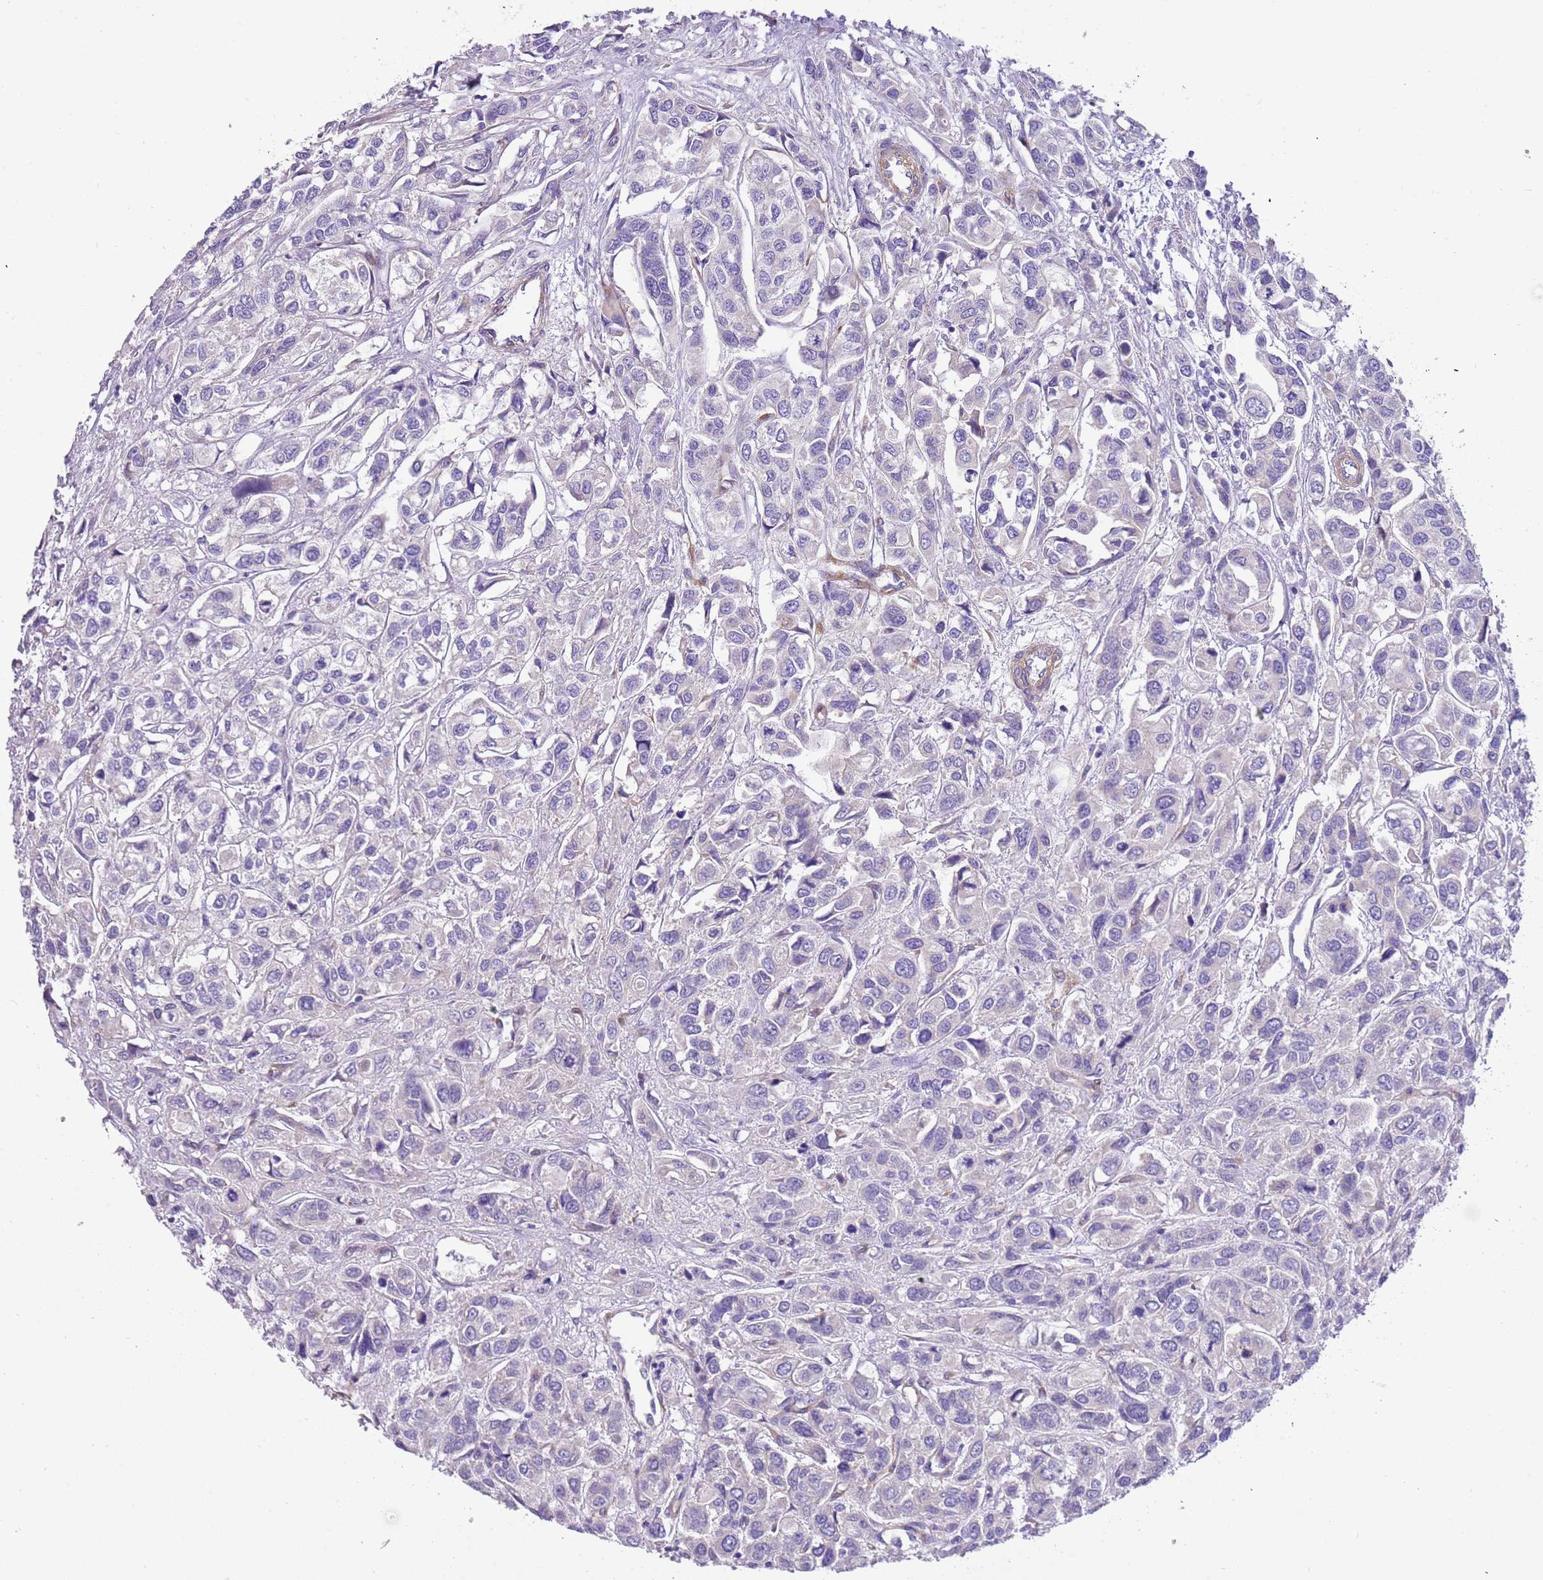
{"staining": {"intensity": "negative", "quantity": "none", "location": "none"}, "tissue": "urothelial cancer", "cell_type": "Tumor cells", "image_type": "cancer", "snomed": [{"axis": "morphology", "description": "Urothelial carcinoma, High grade"}, {"axis": "topography", "description": "Urinary bladder"}], "caption": "Micrograph shows no significant protein staining in tumor cells of urothelial cancer.", "gene": "SERINC3", "patient": {"sex": "male", "age": 67}}